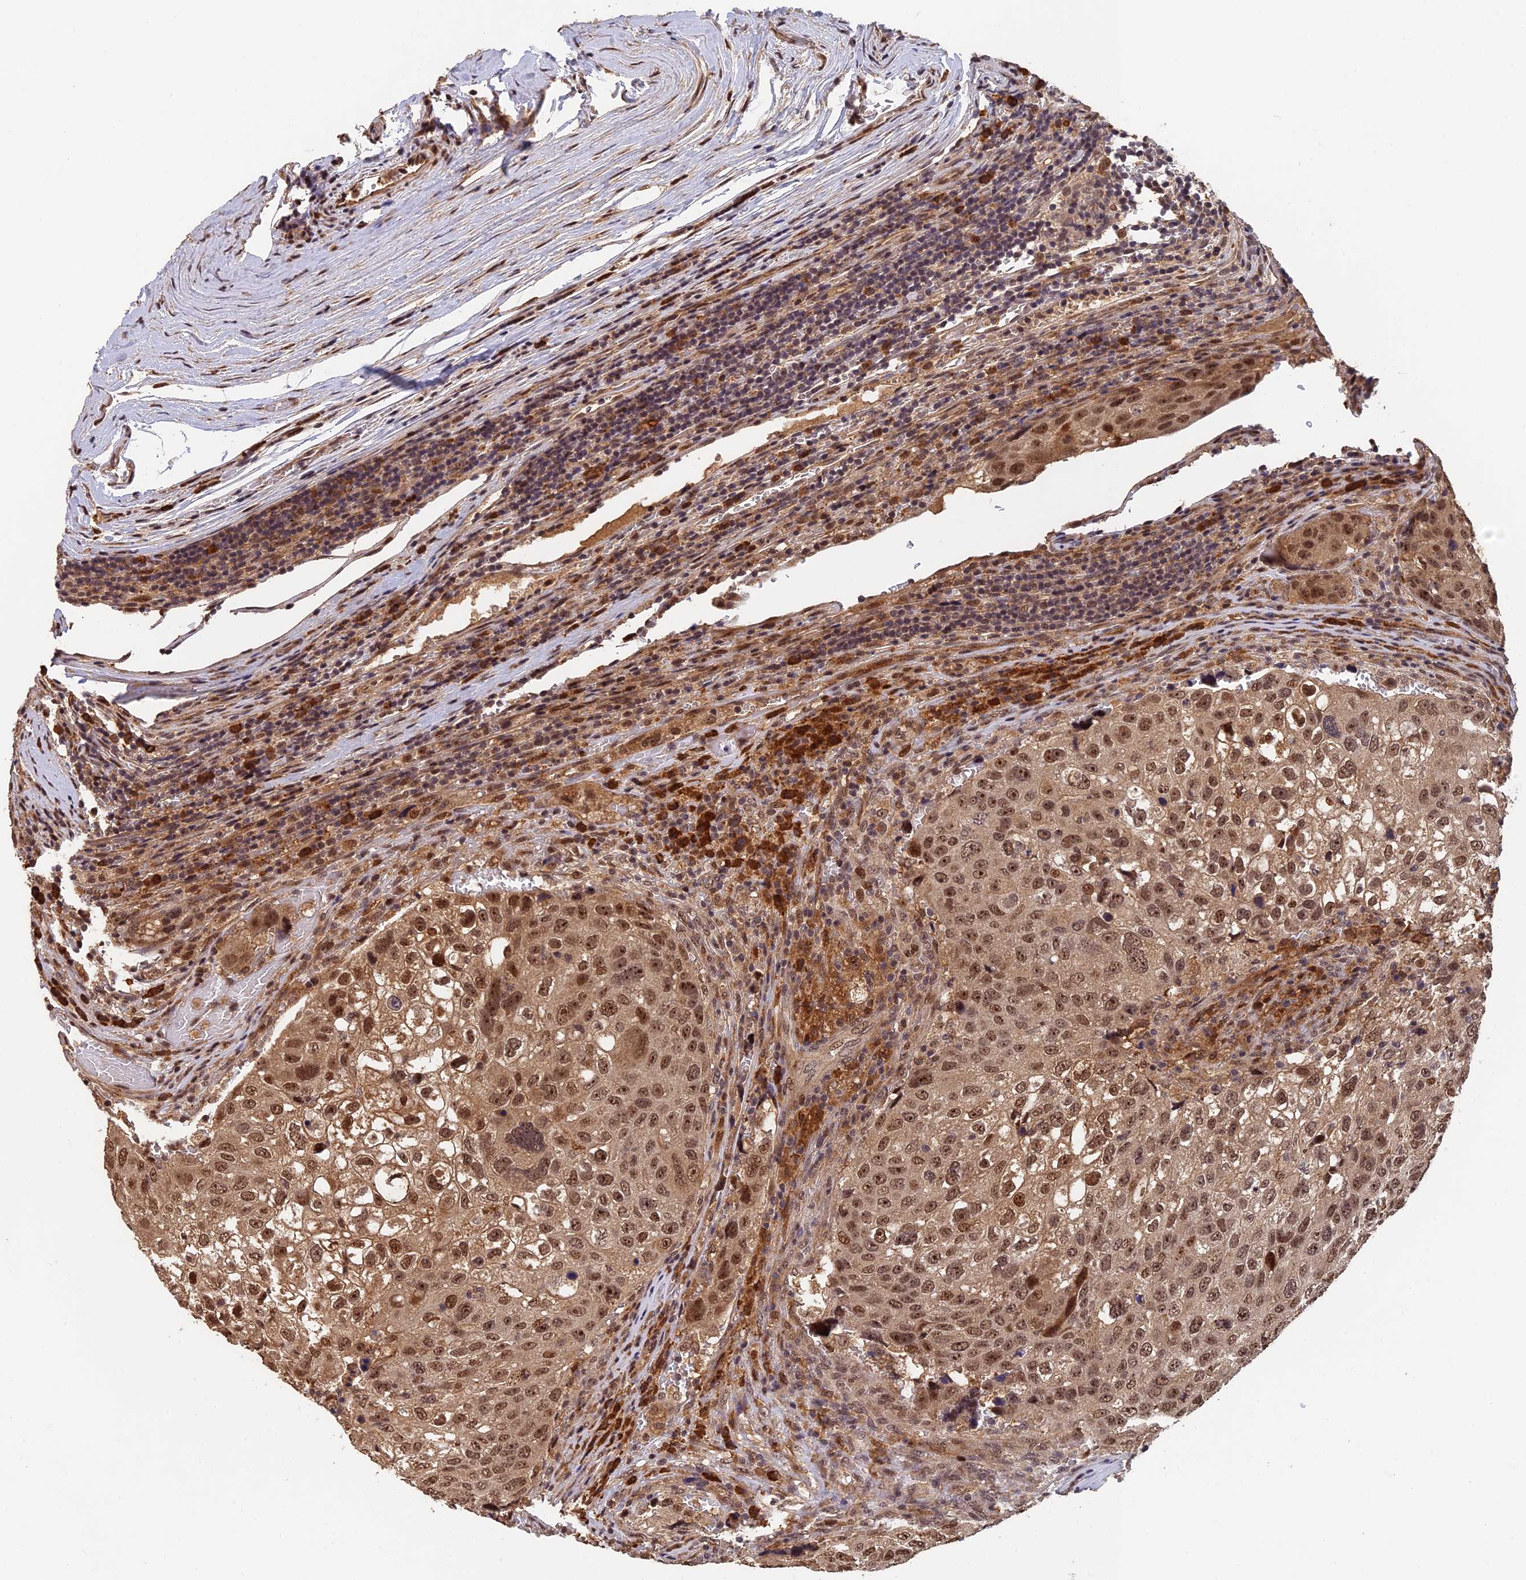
{"staining": {"intensity": "moderate", "quantity": ">75%", "location": "cytoplasmic/membranous,nuclear"}, "tissue": "urothelial cancer", "cell_type": "Tumor cells", "image_type": "cancer", "snomed": [{"axis": "morphology", "description": "Urothelial carcinoma, High grade"}, {"axis": "topography", "description": "Lymph node"}, {"axis": "topography", "description": "Urinary bladder"}], "caption": "Human urothelial cancer stained with a protein marker exhibits moderate staining in tumor cells.", "gene": "OSBPL1A", "patient": {"sex": "male", "age": 51}}